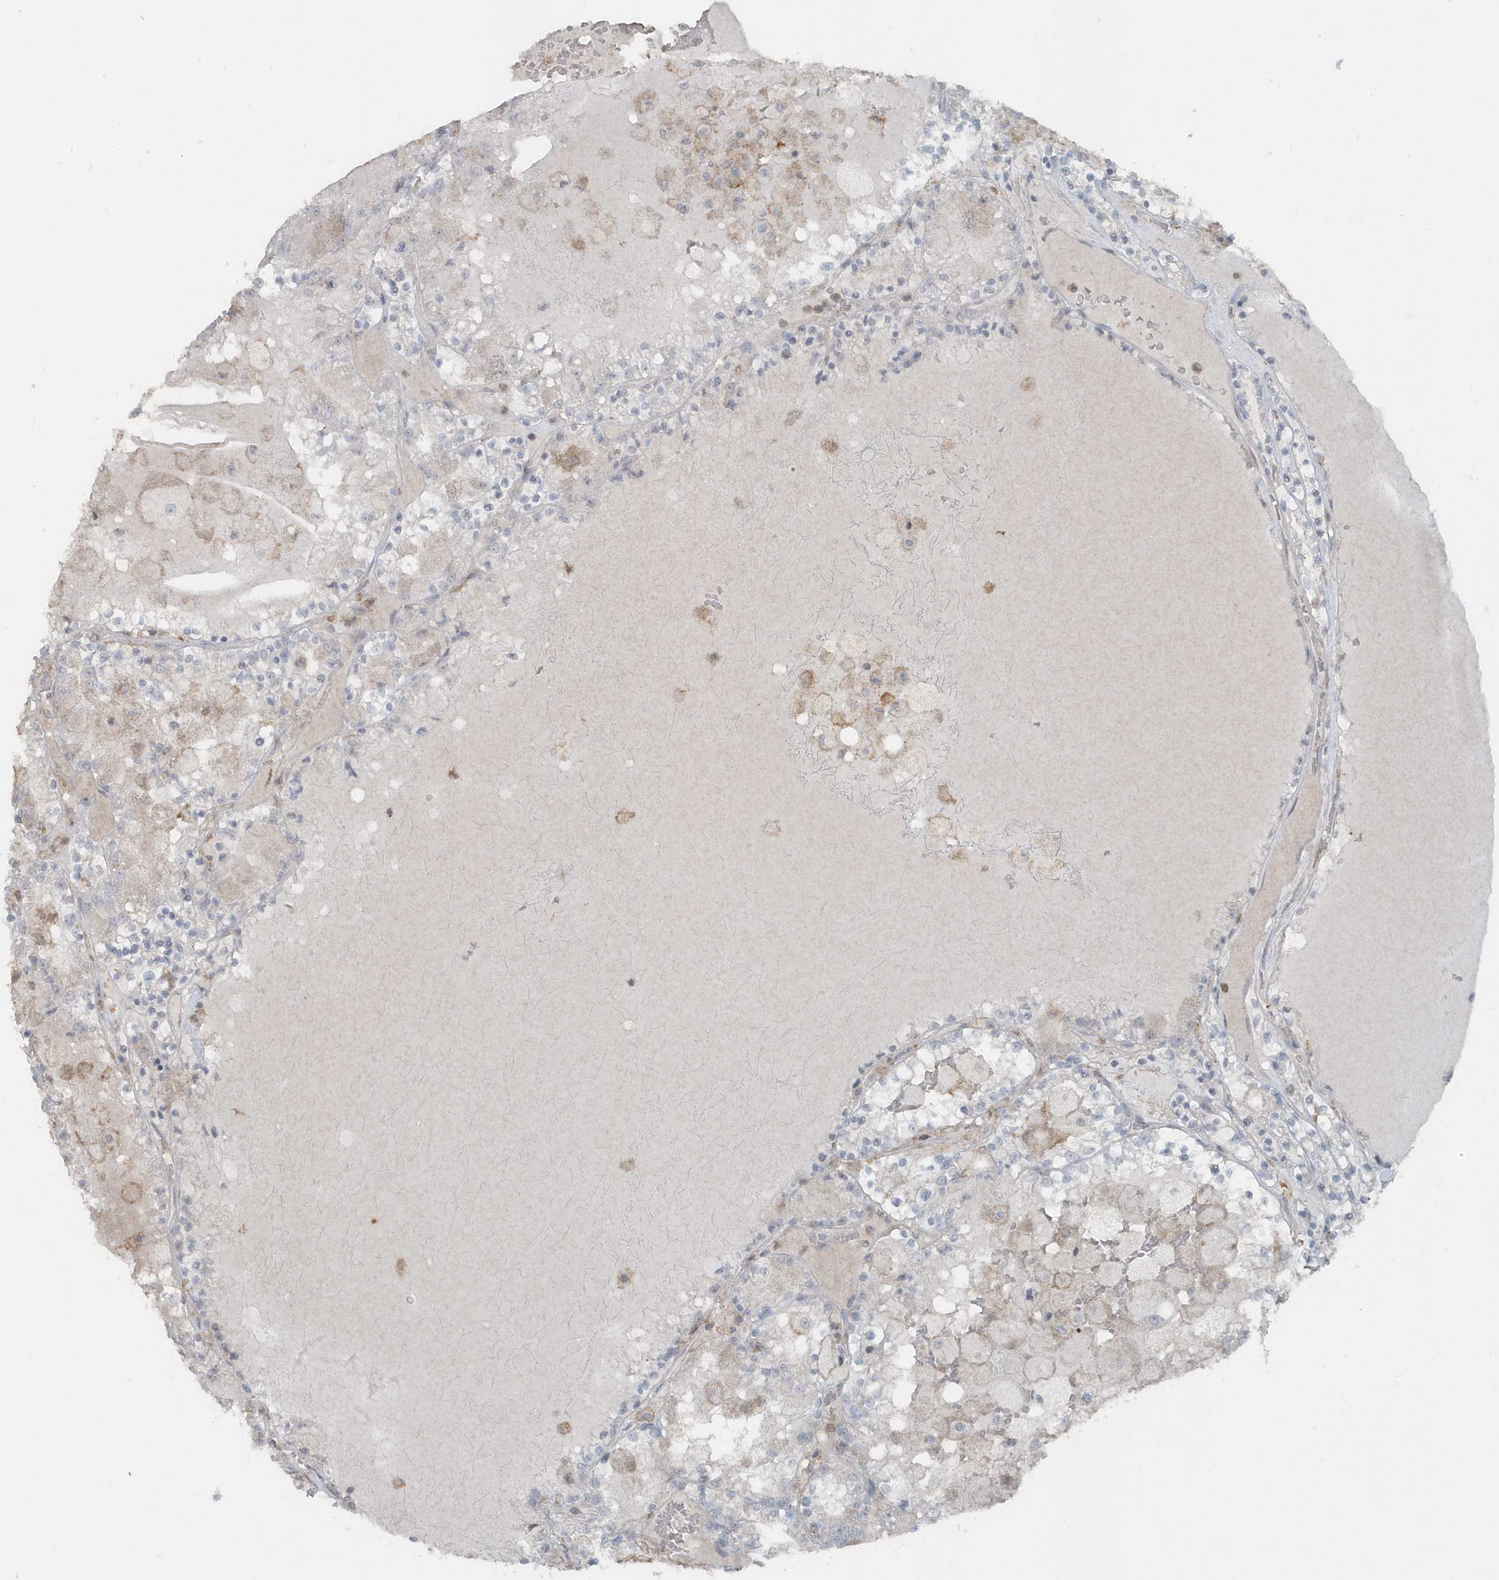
{"staining": {"intensity": "negative", "quantity": "none", "location": "none"}, "tissue": "renal cancer", "cell_type": "Tumor cells", "image_type": "cancer", "snomed": [{"axis": "morphology", "description": "Adenocarcinoma, NOS"}, {"axis": "topography", "description": "Kidney"}], "caption": "High power microscopy image of an immunohistochemistry photomicrograph of renal adenocarcinoma, revealing no significant positivity in tumor cells.", "gene": "ACTC1", "patient": {"sex": "female", "age": 56}}